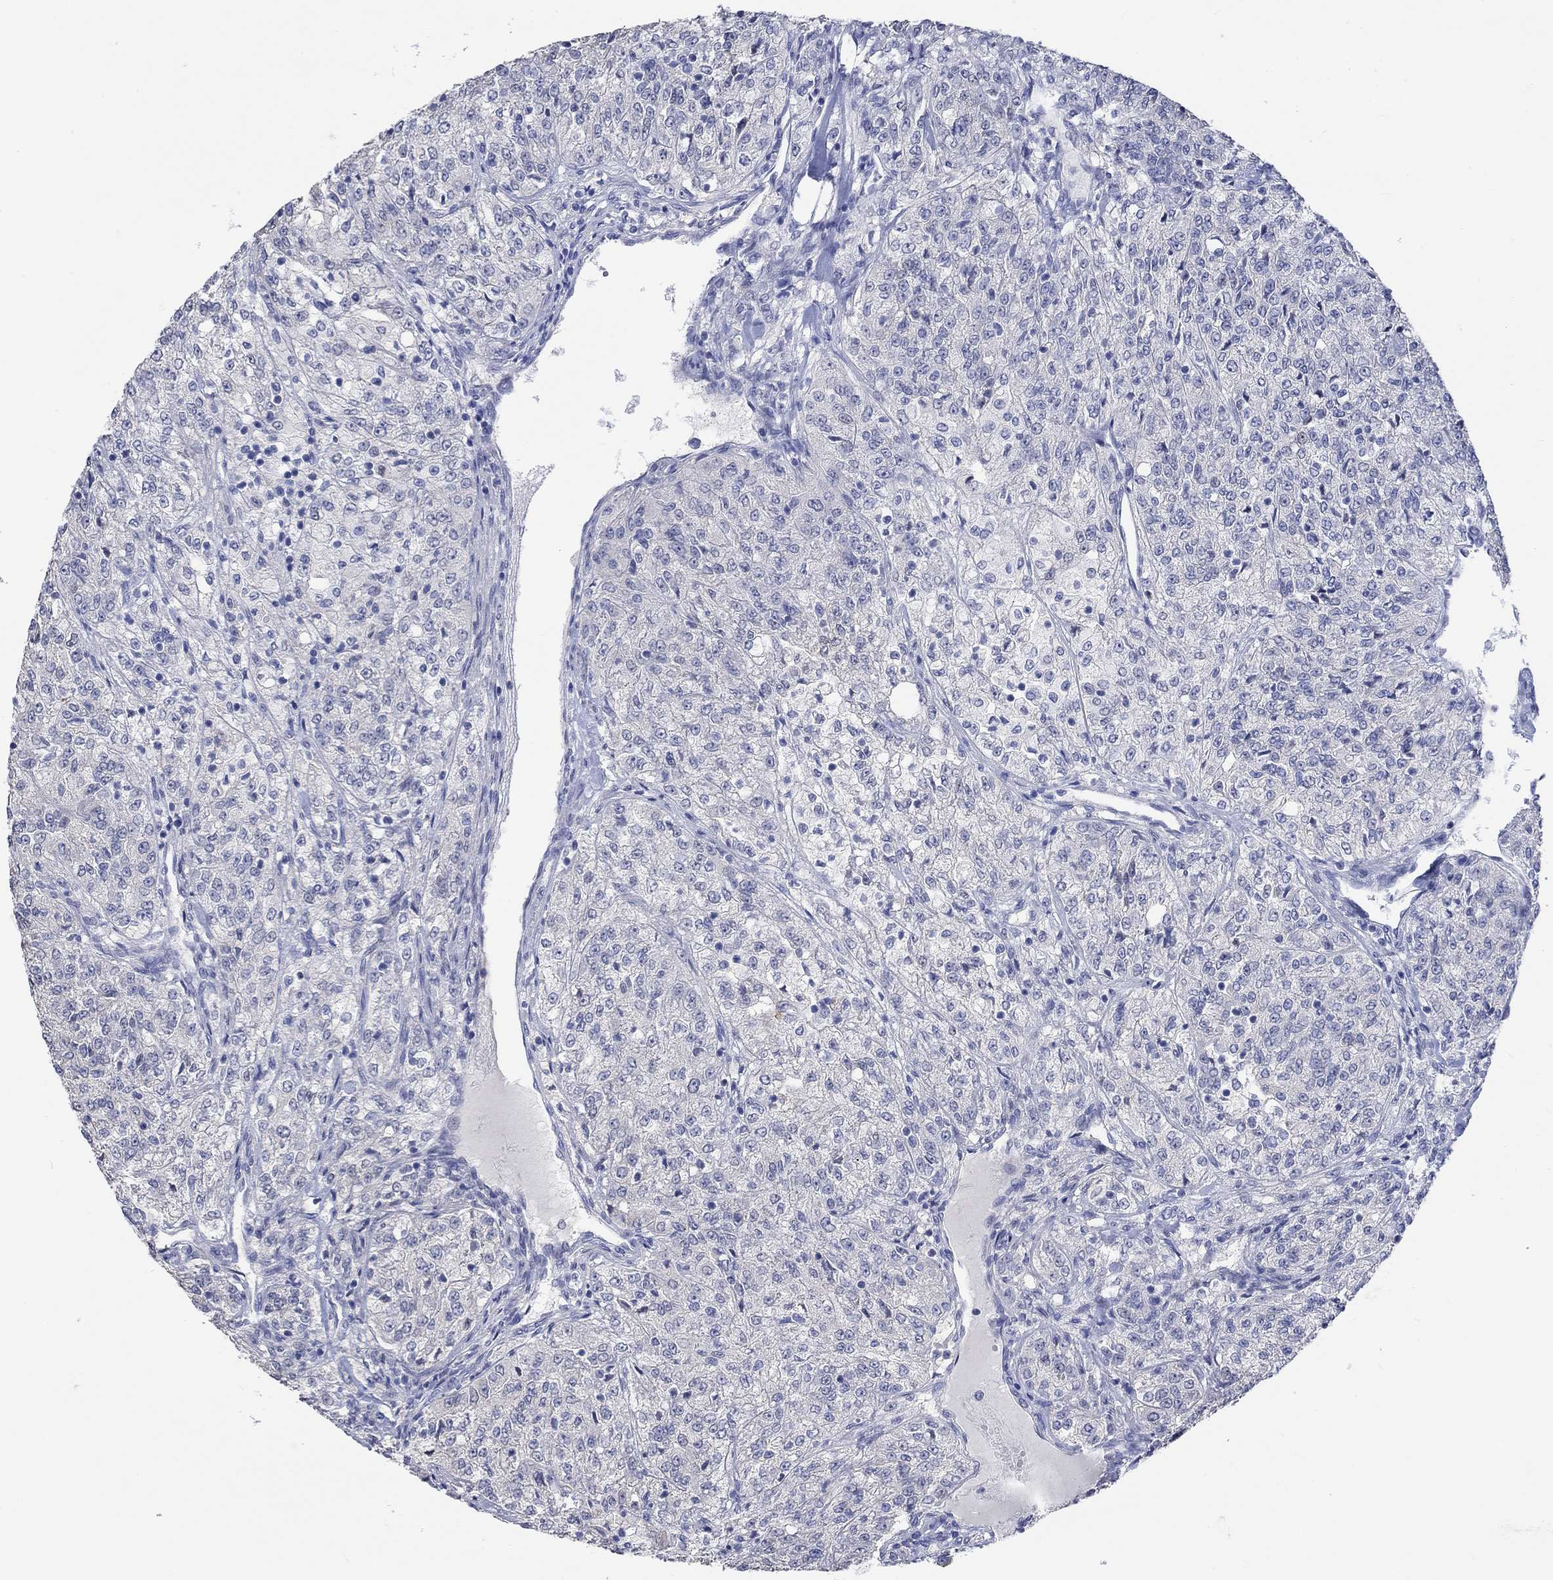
{"staining": {"intensity": "negative", "quantity": "none", "location": "none"}, "tissue": "renal cancer", "cell_type": "Tumor cells", "image_type": "cancer", "snomed": [{"axis": "morphology", "description": "Adenocarcinoma, NOS"}, {"axis": "topography", "description": "Kidney"}], "caption": "An immunohistochemistry image of renal adenocarcinoma is shown. There is no staining in tumor cells of renal adenocarcinoma.", "gene": "PNMA5", "patient": {"sex": "female", "age": 63}}